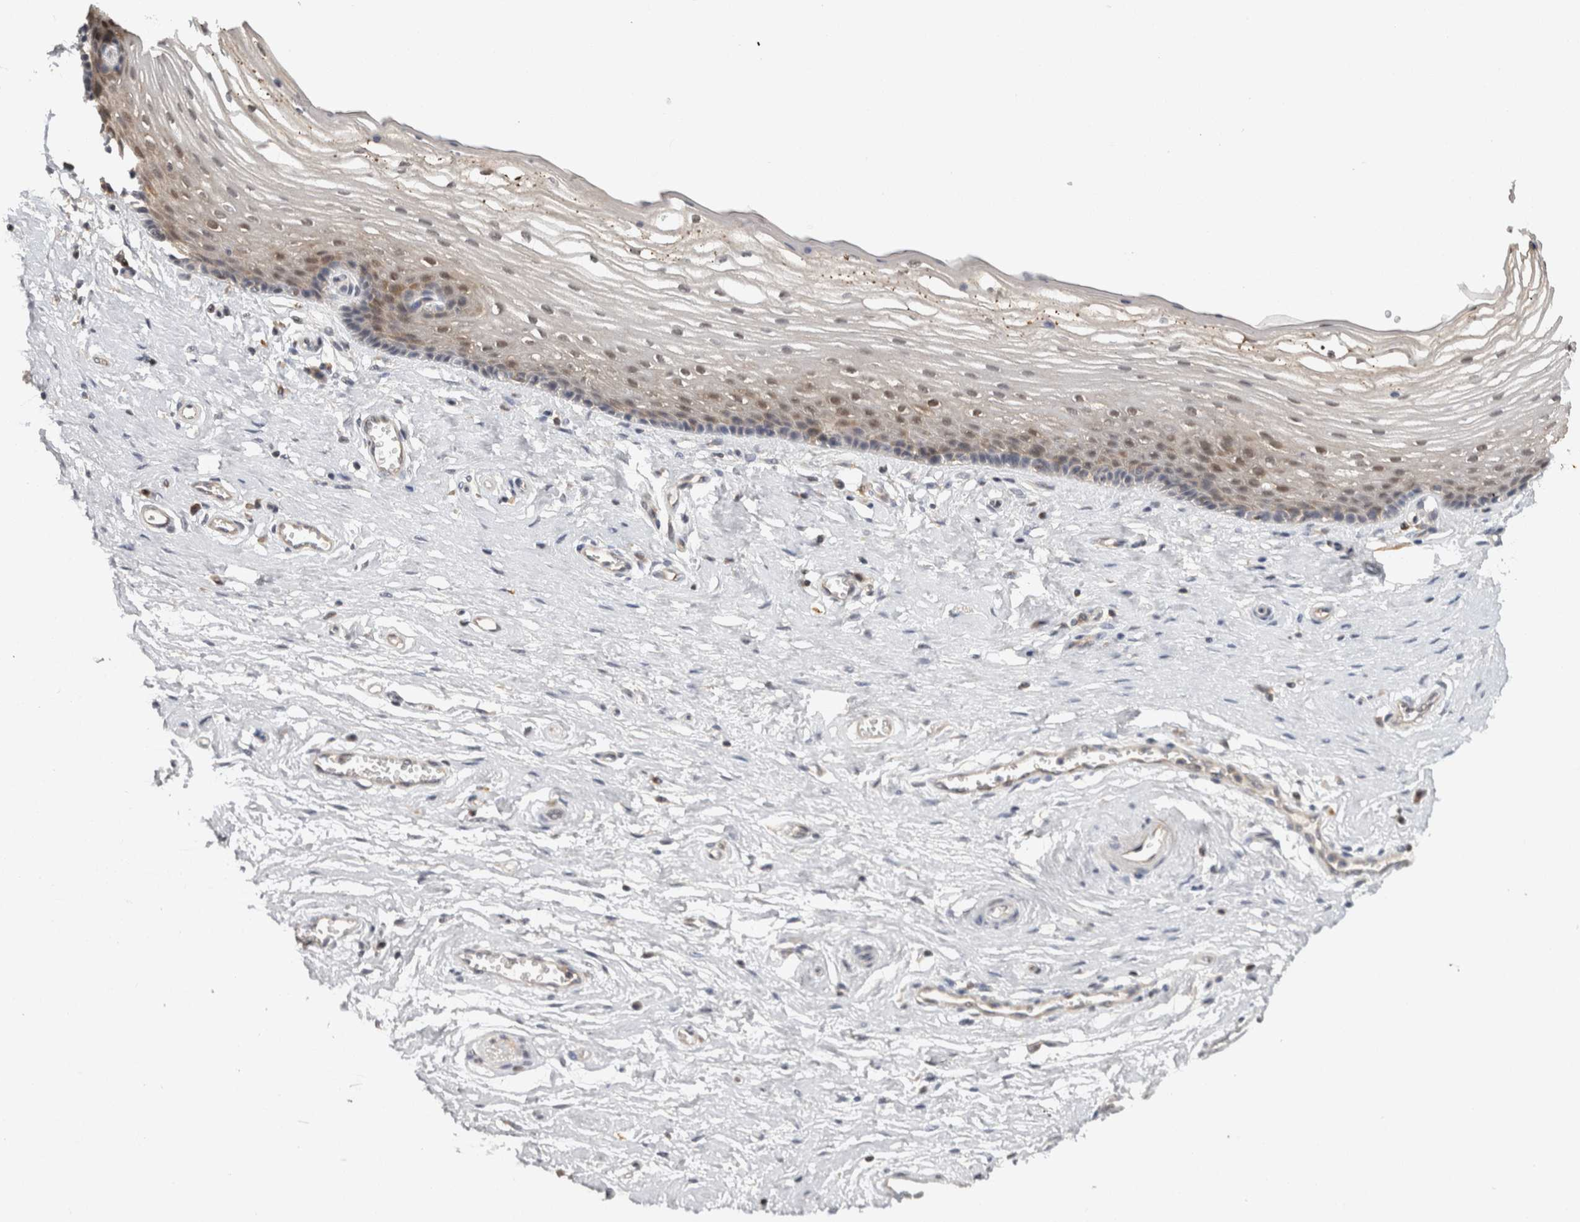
{"staining": {"intensity": "moderate", "quantity": "<25%", "location": "nuclear"}, "tissue": "vagina", "cell_type": "Squamous epithelial cells", "image_type": "normal", "snomed": [{"axis": "morphology", "description": "Normal tissue, NOS"}, {"axis": "topography", "description": "Vagina"}], "caption": "A photomicrograph of human vagina stained for a protein demonstrates moderate nuclear brown staining in squamous epithelial cells.", "gene": "ACAT2", "patient": {"sex": "female", "age": 46}}